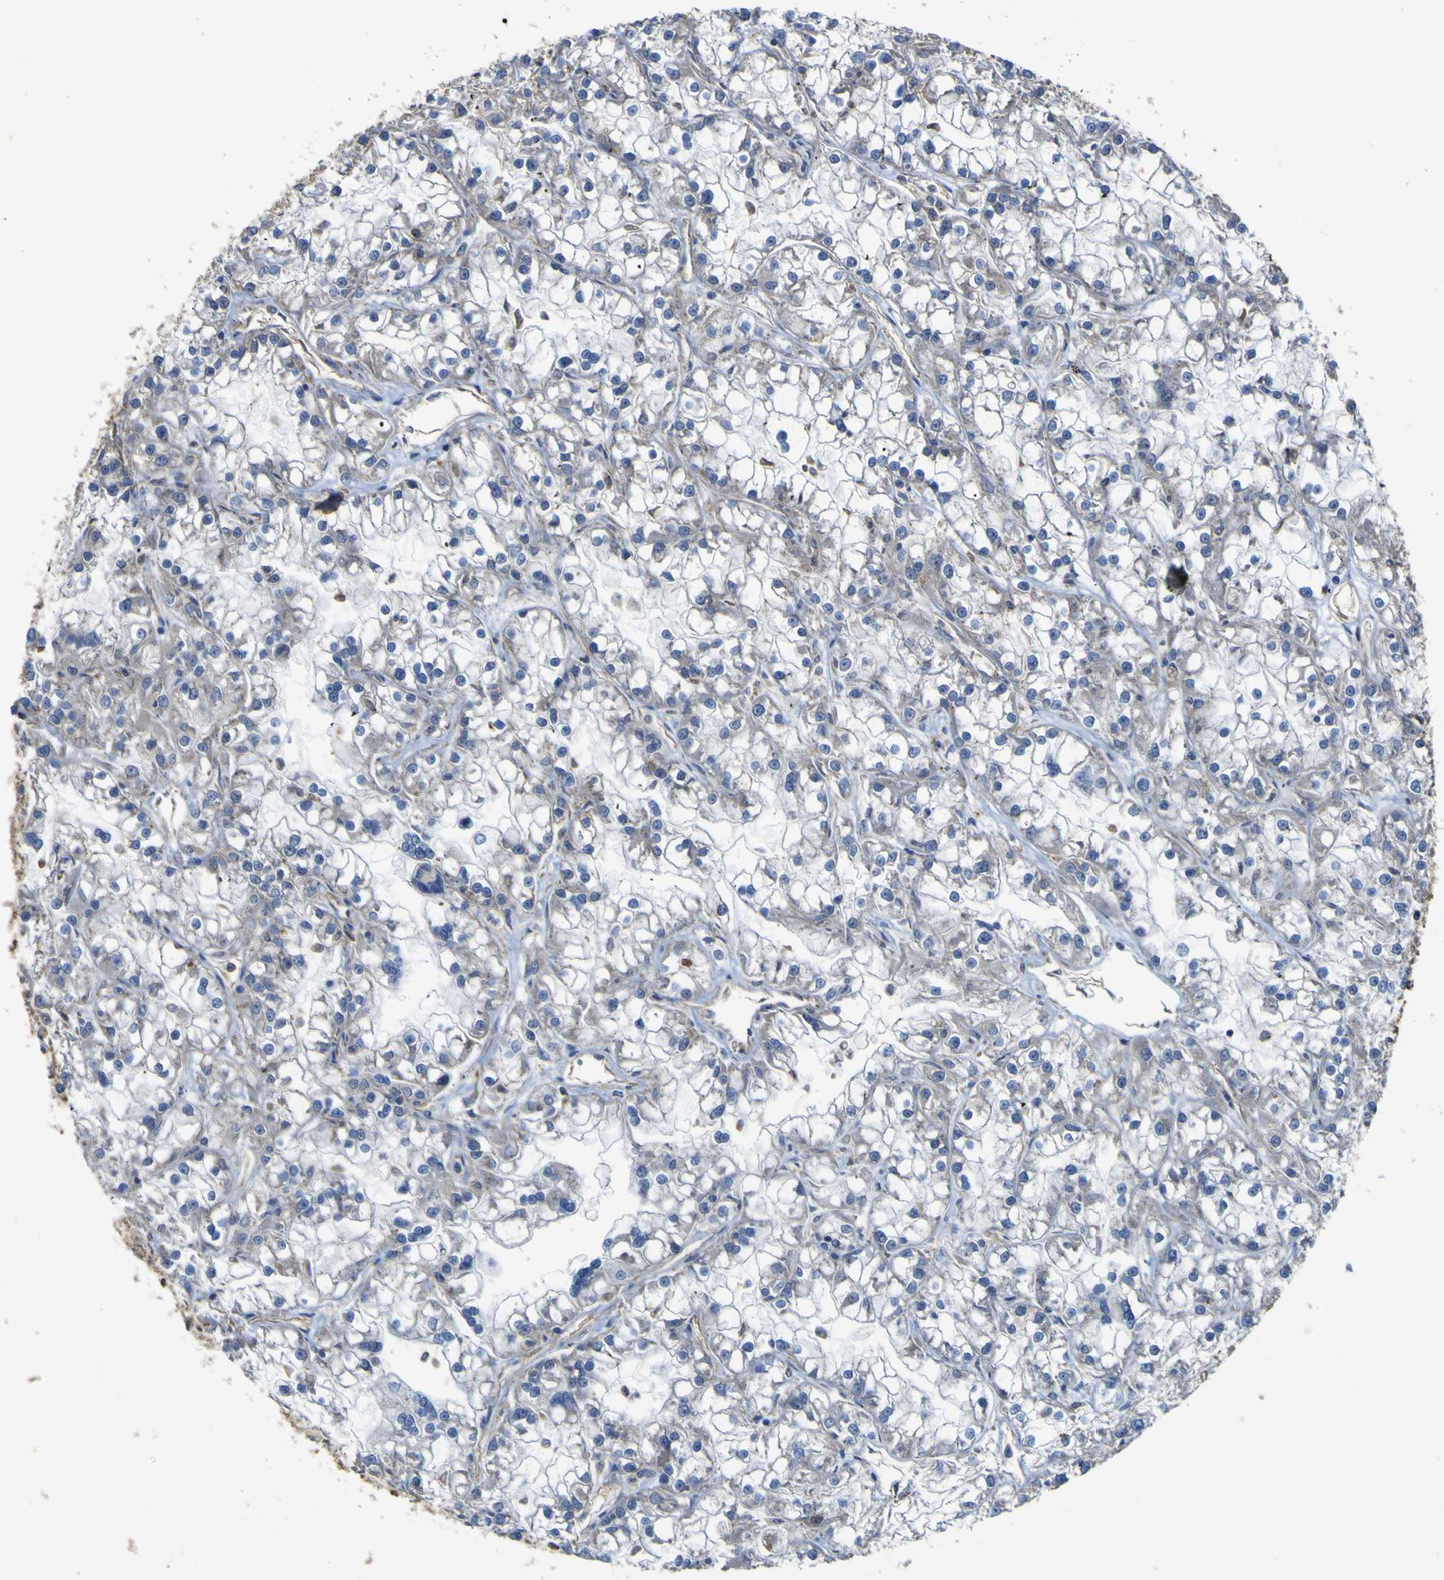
{"staining": {"intensity": "weak", "quantity": "<25%", "location": "cytoplasmic/membranous"}, "tissue": "renal cancer", "cell_type": "Tumor cells", "image_type": "cancer", "snomed": [{"axis": "morphology", "description": "Adenocarcinoma, NOS"}, {"axis": "topography", "description": "Kidney"}], "caption": "The photomicrograph exhibits no staining of tumor cells in renal adenocarcinoma.", "gene": "TNFSF15", "patient": {"sex": "female", "age": 52}}